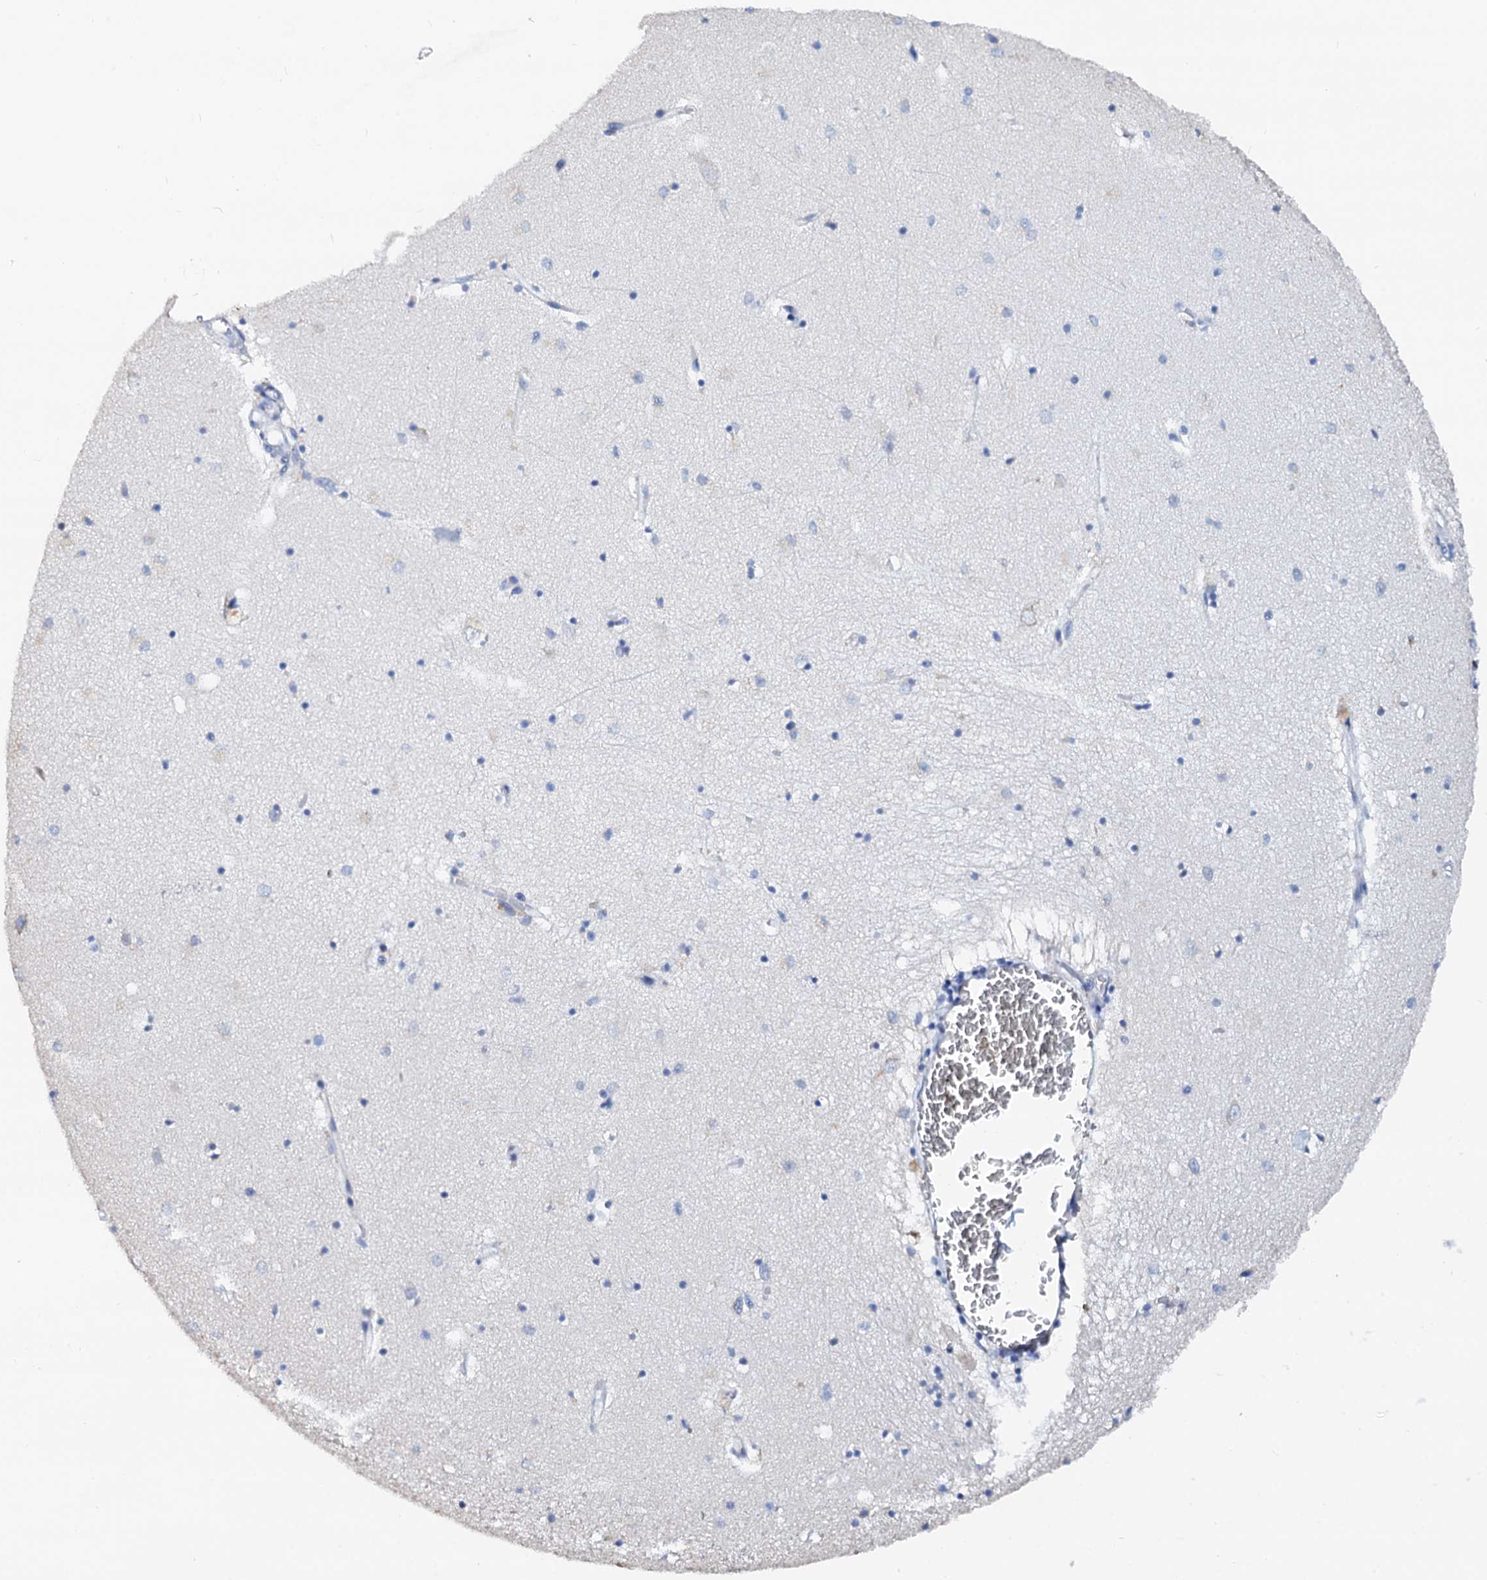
{"staining": {"intensity": "negative", "quantity": "none", "location": "none"}, "tissue": "hippocampus", "cell_type": "Glial cells", "image_type": "normal", "snomed": [{"axis": "morphology", "description": "Normal tissue, NOS"}, {"axis": "topography", "description": "Hippocampus"}], "caption": "Protein analysis of normal hippocampus demonstrates no significant expression in glial cells.", "gene": "AKAP3", "patient": {"sex": "female", "age": 64}}